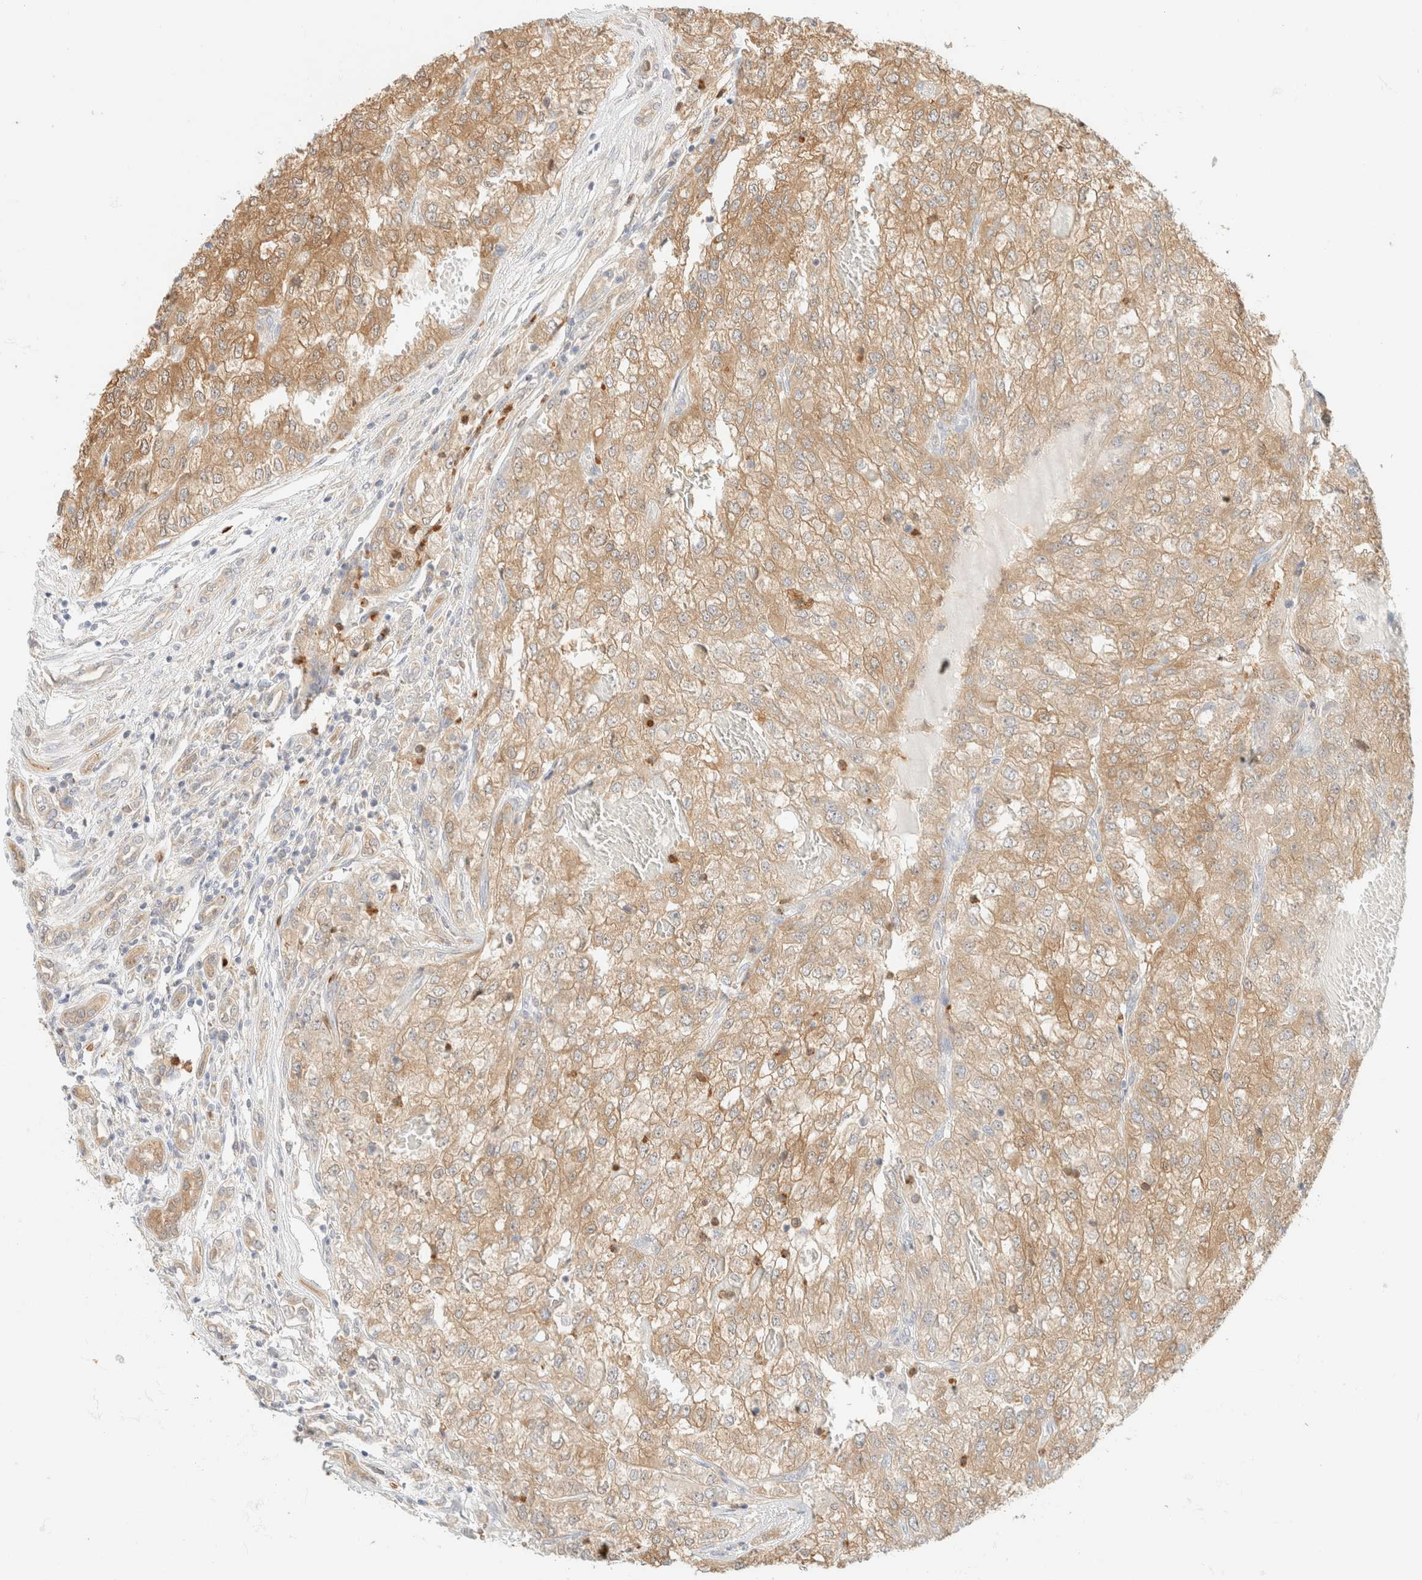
{"staining": {"intensity": "moderate", "quantity": ">75%", "location": "cytoplasmic/membranous"}, "tissue": "renal cancer", "cell_type": "Tumor cells", "image_type": "cancer", "snomed": [{"axis": "morphology", "description": "Adenocarcinoma, NOS"}, {"axis": "topography", "description": "Kidney"}], "caption": "Immunohistochemistry (IHC) of renal adenocarcinoma displays medium levels of moderate cytoplasmic/membranous positivity in about >75% of tumor cells.", "gene": "GPI", "patient": {"sex": "female", "age": 54}}